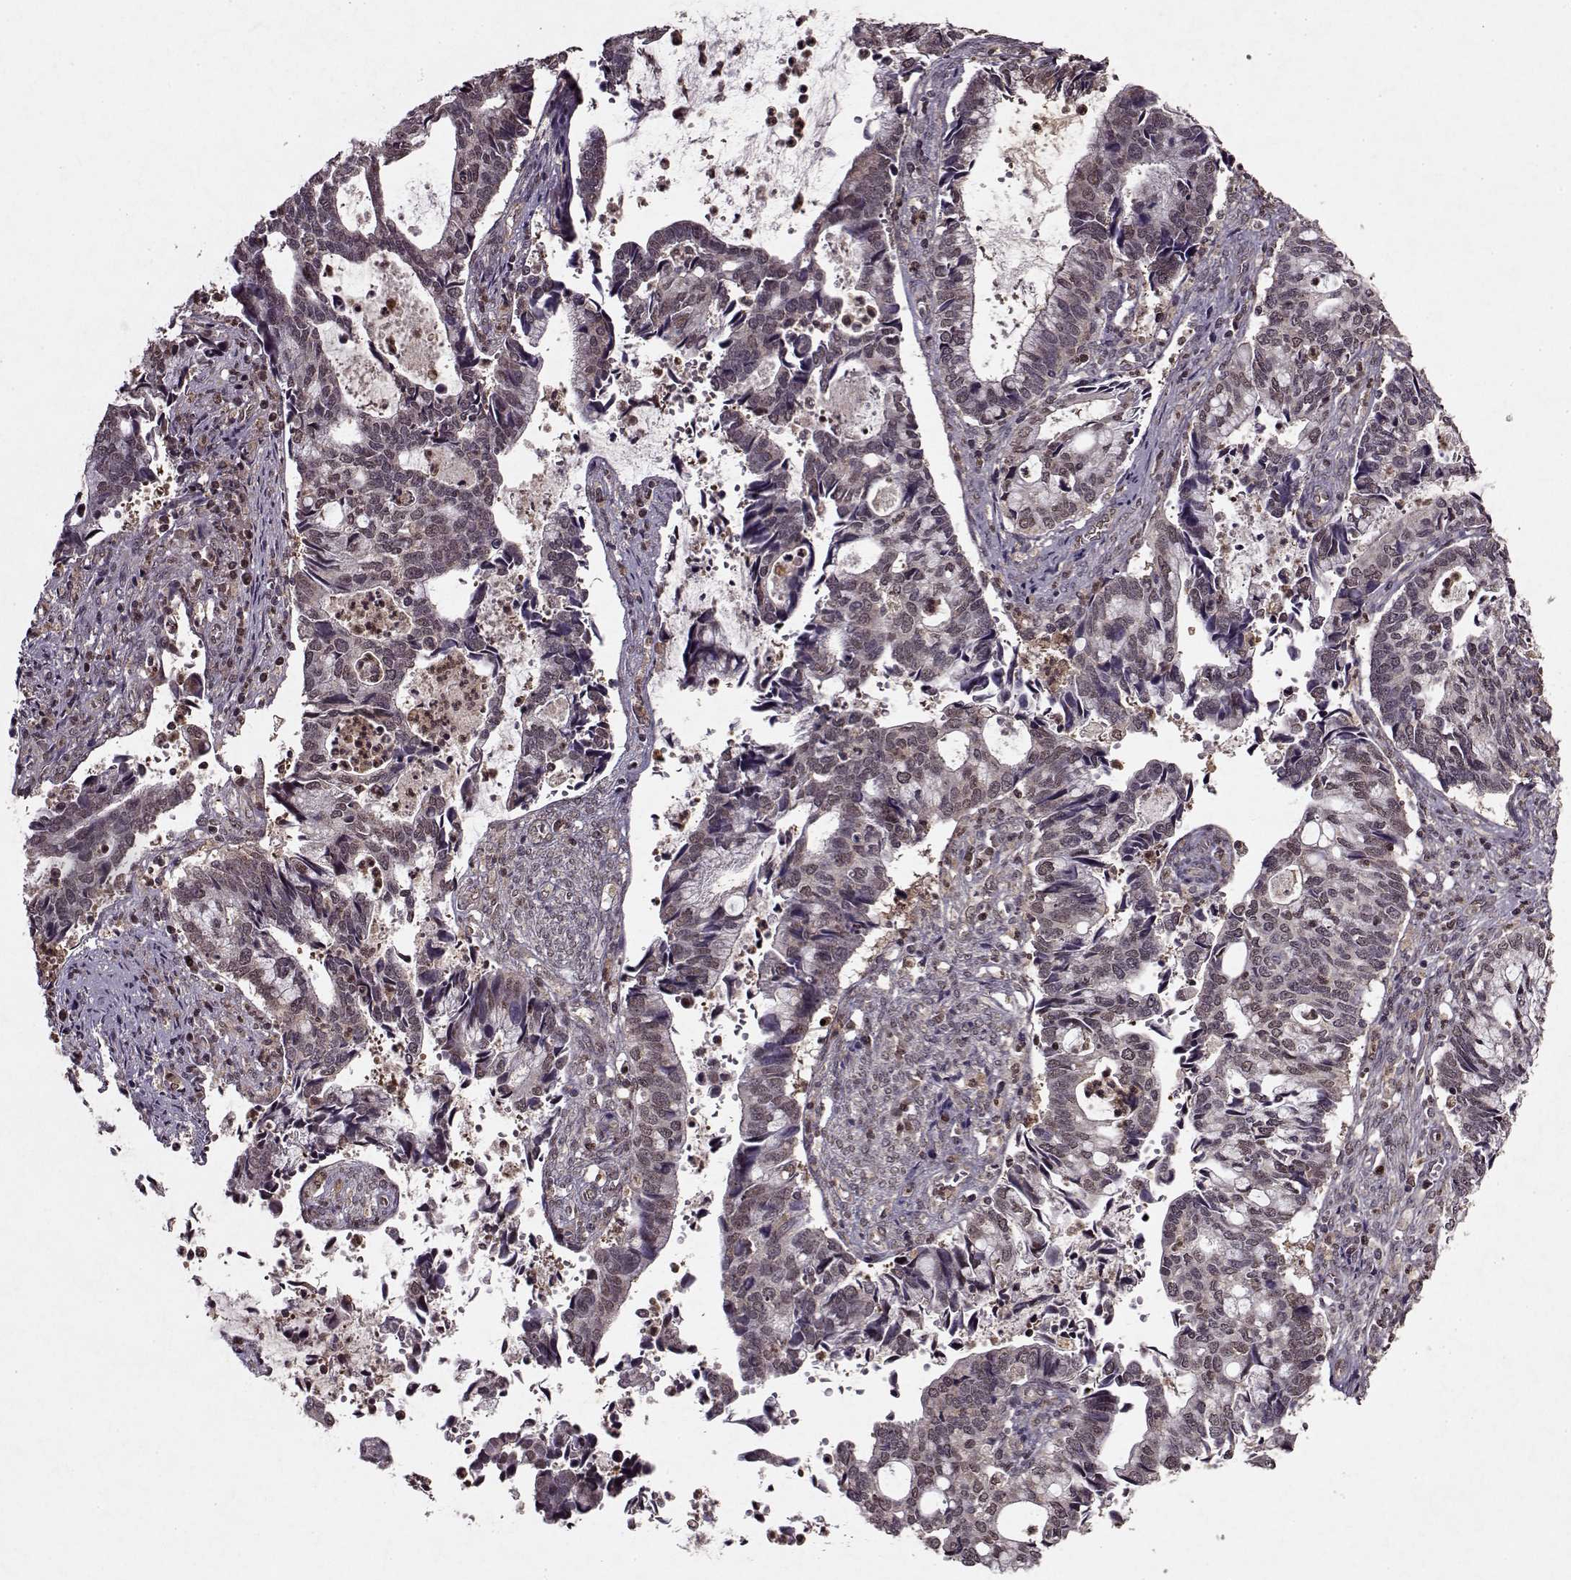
{"staining": {"intensity": "negative", "quantity": "none", "location": "none"}, "tissue": "cervical cancer", "cell_type": "Tumor cells", "image_type": "cancer", "snomed": [{"axis": "morphology", "description": "Adenocarcinoma, NOS"}, {"axis": "topography", "description": "Cervix"}], "caption": "DAB immunohistochemical staining of human cervical cancer shows no significant positivity in tumor cells.", "gene": "PSMA7", "patient": {"sex": "female", "age": 42}}